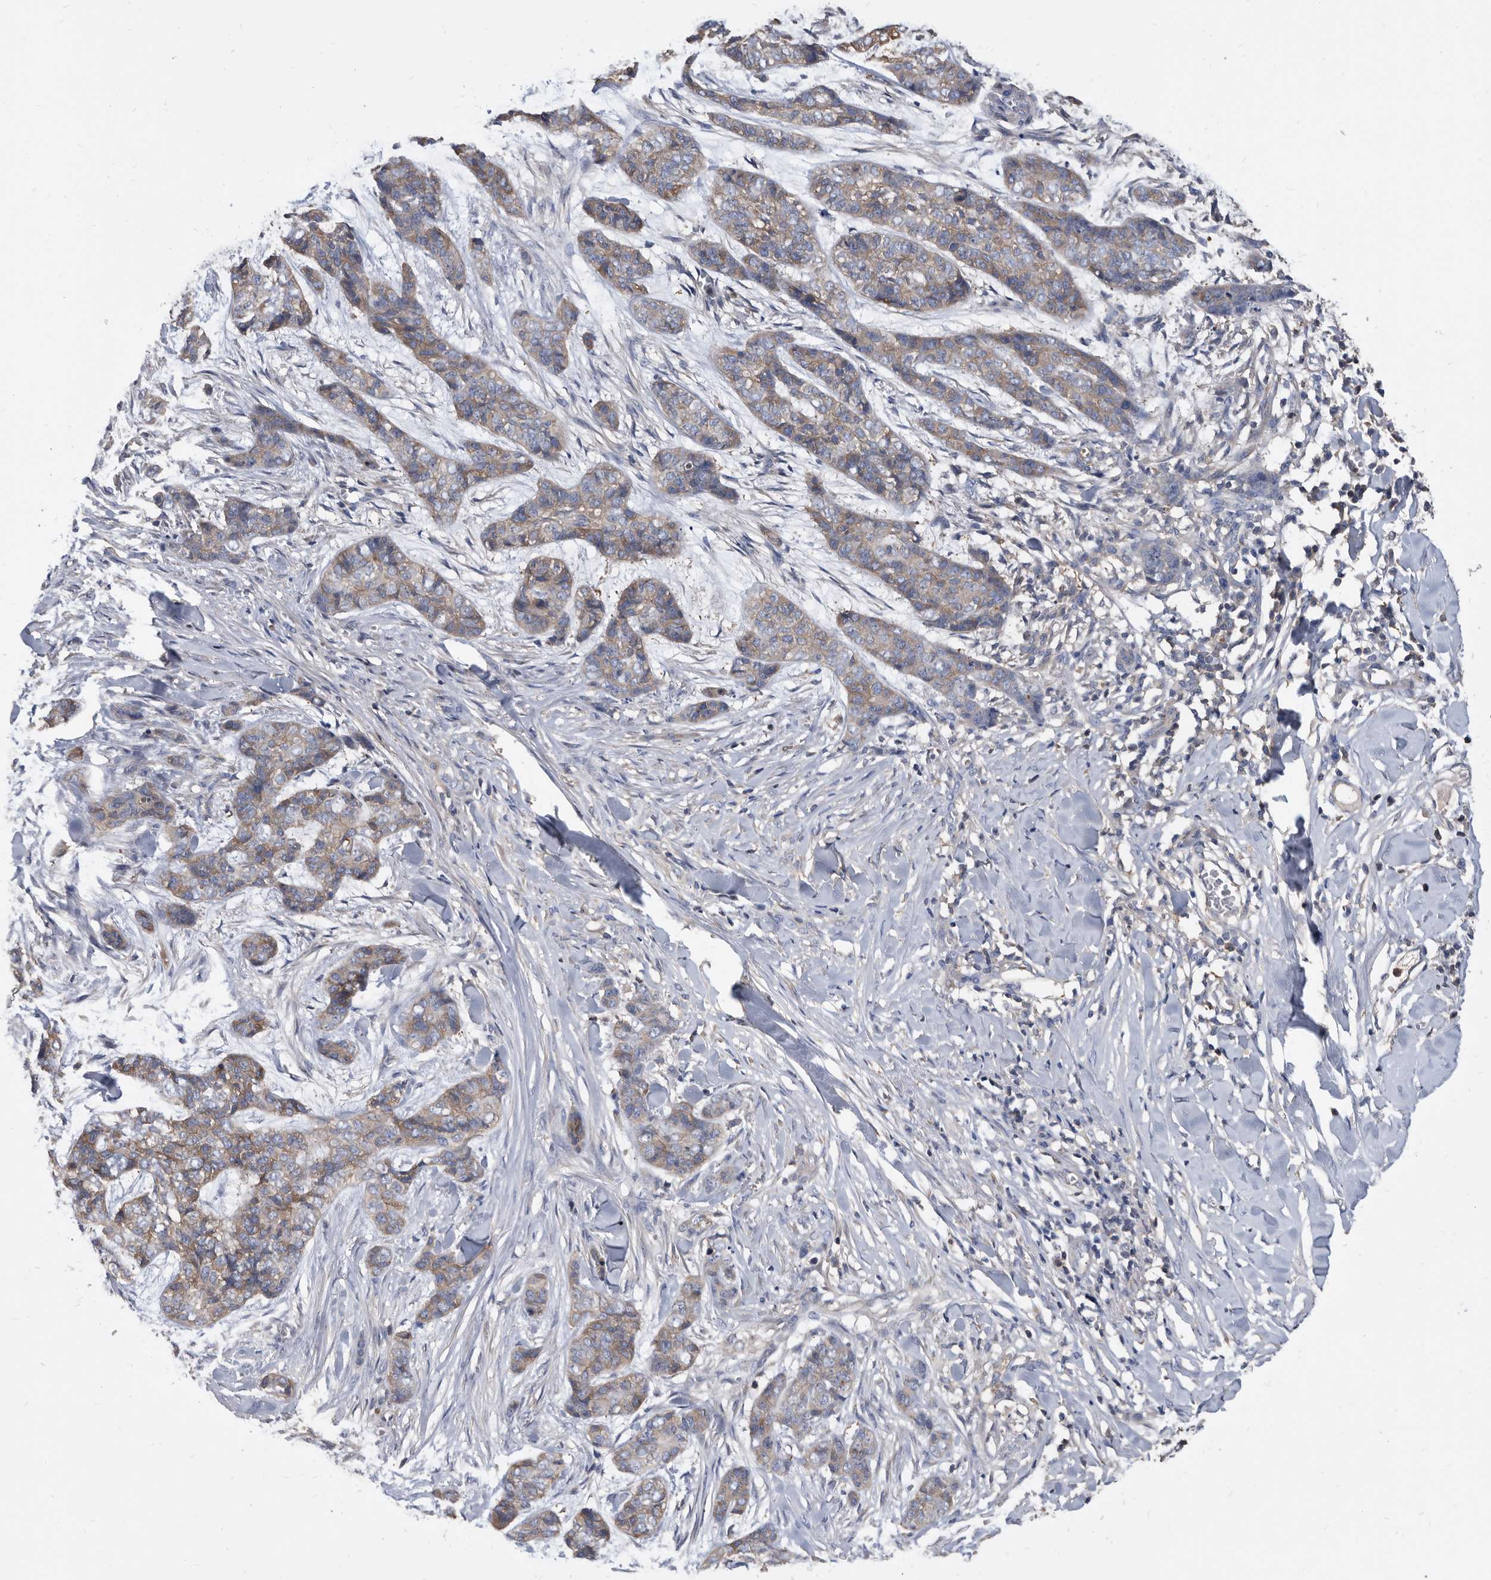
{"staining": {"intensity": "weak", "quantity": ">75%", "location": "cytoplasmic/membranous"}, "tissue": "skin cancer", "cell_type": "Tumor cells", "image_type": "cancer", "snomed": [{"axis": "morphology", "description": "Basal cell carcinoma"}, {"axis": "topography", "description": "Skin"}], "caption": "A photomicrograph of human basal cell carcinoma (skin) stained for a protein shows weak cytoplasmic/membranous brown staining in tumor cells. The staining was performed using DAB, with brown indicating positive protein expression. Nuclei are stained blue with hematoxylin.", "gene": "APEH", "patient": {"sex": "female", "age": 64}}